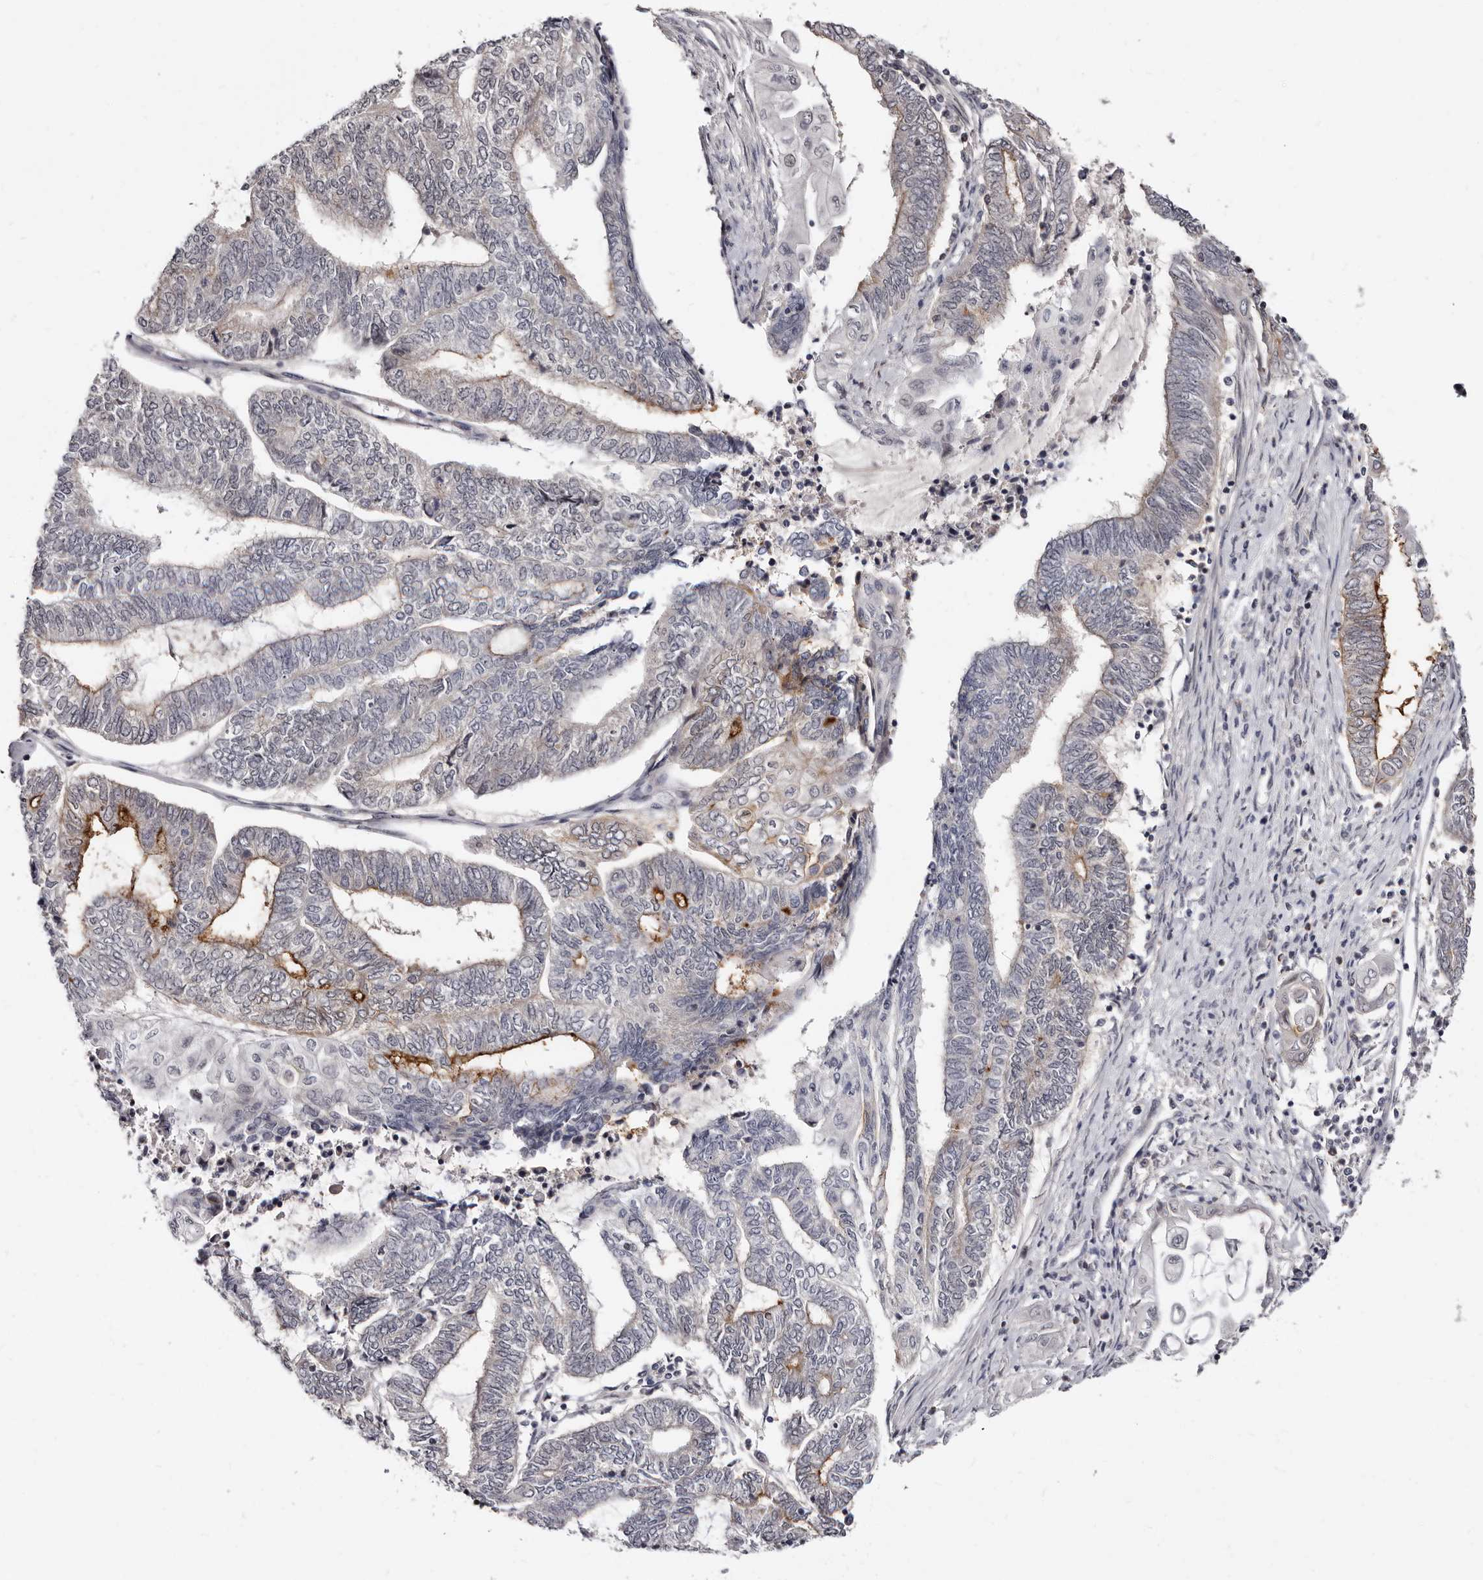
{"staining": {"intensity": "moderate", "quantity": "<25%", "location": "cytoplasmic/membranous"}, "tissue": "endometrial cancer", "cell_type": "Tumor cells", "image_type": "cancer", "snomed": [{"axis": "morphology", "description": "Adenocarcinoma, NOS"}, {"axis": "topography", "description": "Uterus"}, {"axis": "topography", "description": "Endometrium"}], "caption": "Endometrial adenocarcinoma was stained to show a protein in brown. There is low levels of moderate cytoplasmic/membranous staining in approximately <25% of tumor cells.", "gene": "PHF20L1", "patient": {"sex": "female", "age": 70}}